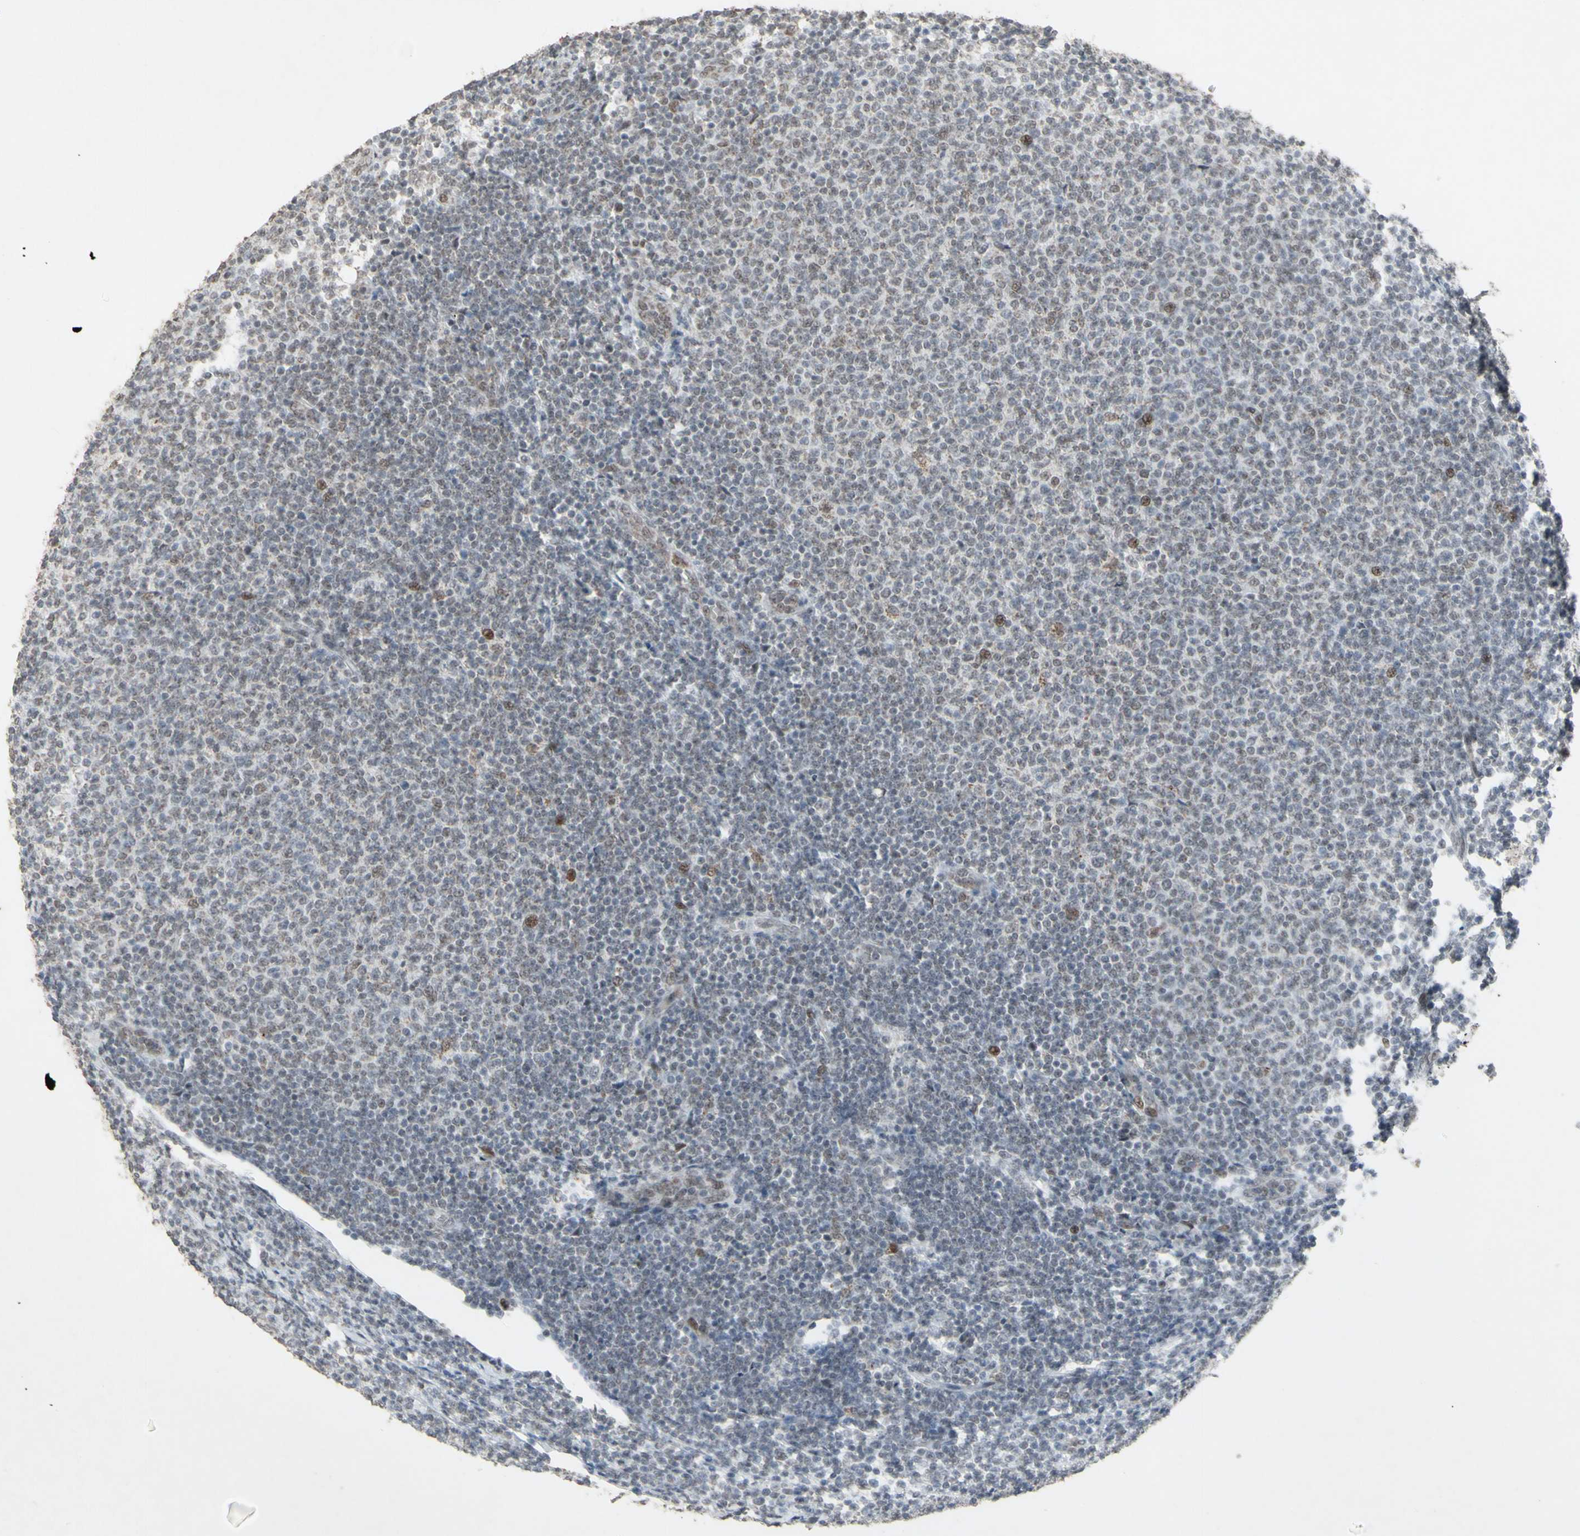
{"staining": {"intensity": "weak", "quantity": "25%-75%", "location": "nuclear"}, "tissue": "lymphoma", "cell_type": "Tumor cells", "image_type": "cancer", "snomed": [{"axis": "morphology", "description": "Malignant lymphoma, non-Hodgkin's type, Low grade"}, {"axis": "topography", "description": "Lymph node"}], "caption": "Low-grade malignant lymphoma, non-Hodgkin's type stained for a protein exhibits weak nuclear positivity in tumor cells. (IHC, brightfield microscopy, high magnification).", "gene": "CENPB", "patient": {"sex": "male", "age": 66}}